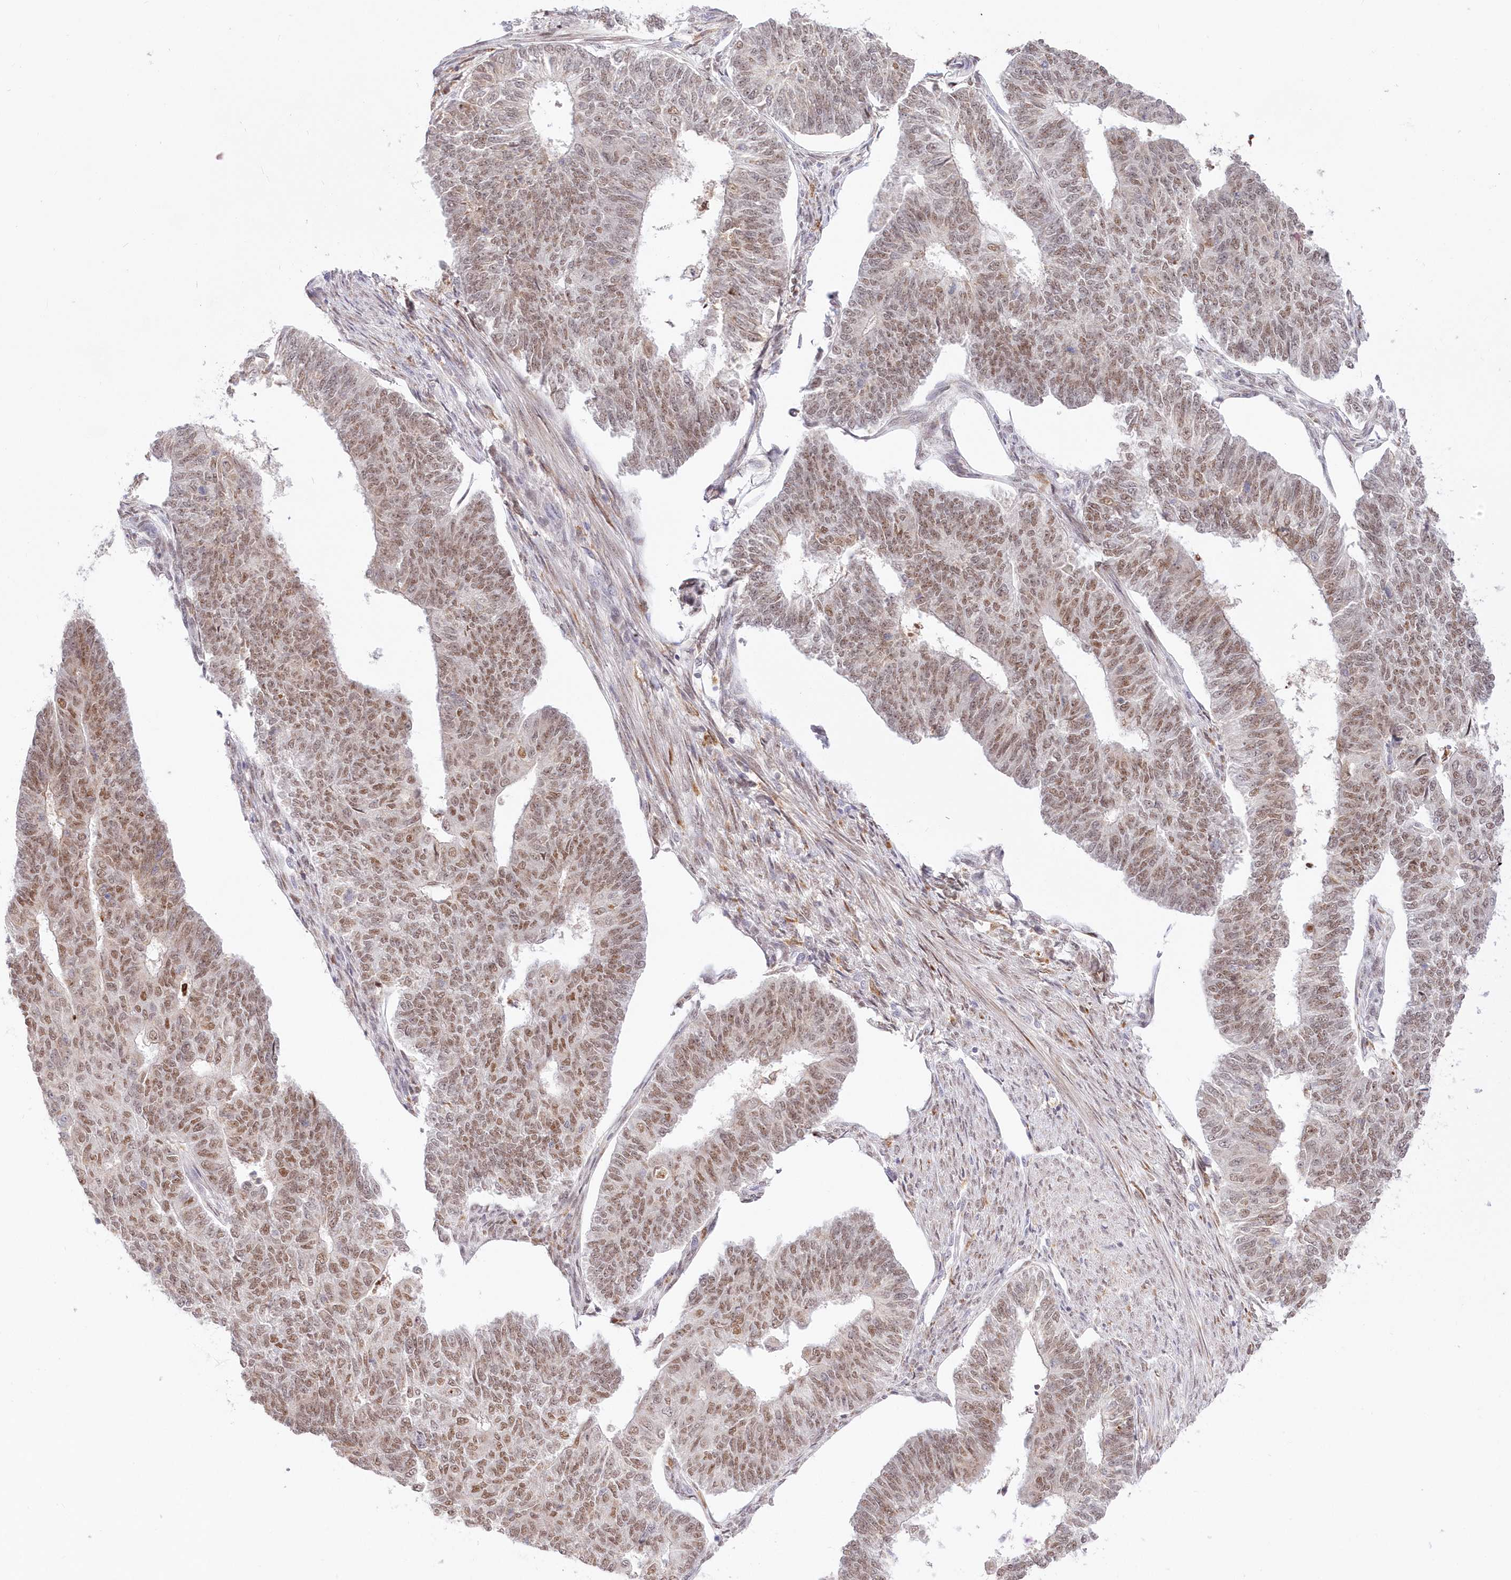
{"staining": {"intensity": "moderate", "quantity": ">75%", "location": "nuclear"}, "tissue": "endometrial cancer", "cell_type": "Tumor cells", "image_type": "cancer", "snomed": [{"axis": "morphology", "description": "Adenocarcinoma, NOS"}, {"axis": "topography", "description": "Endometrium"}], "caption": "Immunohistochemistry (DAB) staining of endometrial adenocarcinoma reveals moderate nuclear protein staining in about >75% of tumor cells.", "gene": "LDB1", "patient": {"sex": "female", "age": 32}}